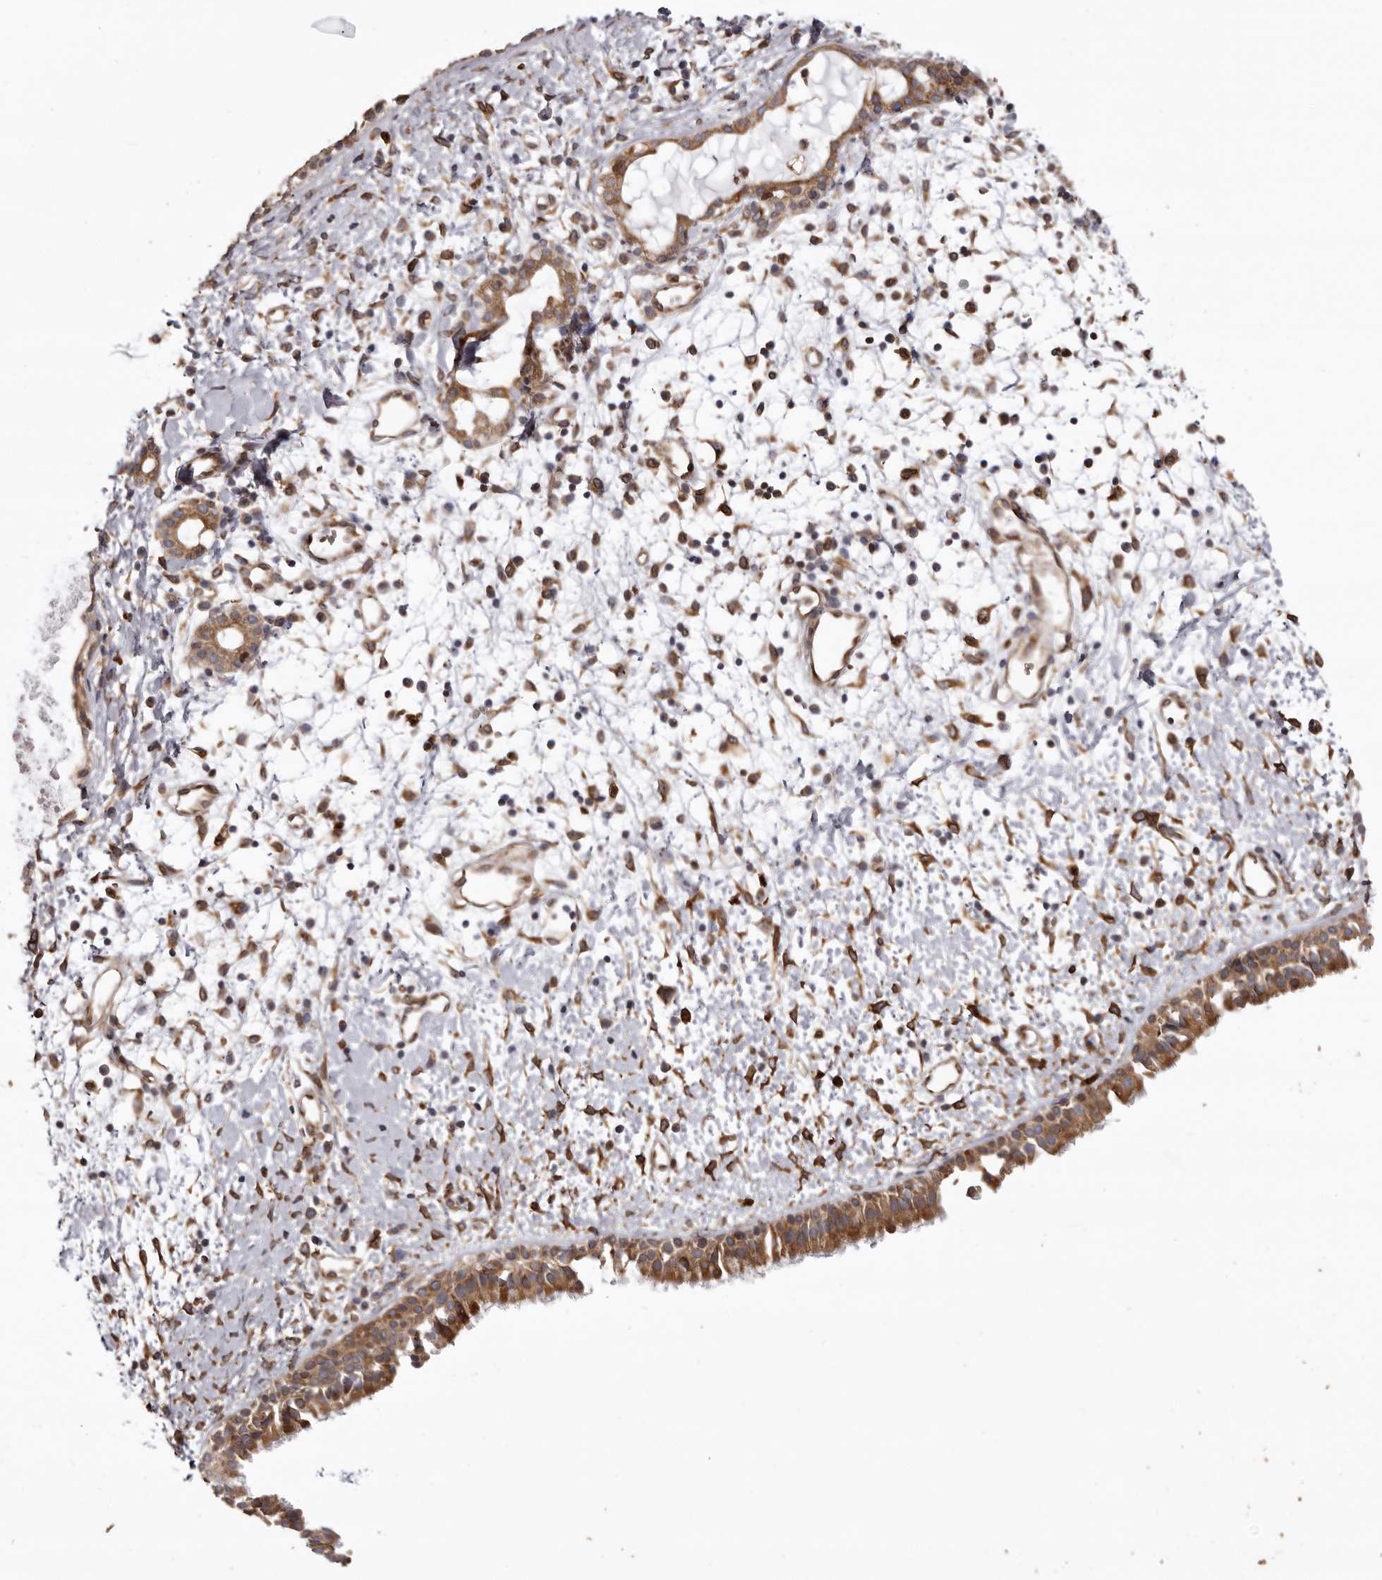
{"staining": {"intensity": "strong", "quantity": ">75%", "location": "cytoplasmic/membranous"}, "tissue": "nasopharynx", "cell_type": "Respiratory epithelial cells", "image_type": "normal", "snomed": [{"axis": "morphology", "description": "Normal tissue, NOS"}, {"axis": "topography", "description": "Nasopharynx"}], "caption": "Immunohistochemical staining of benign nasopharynx shows high levels of strong cytoplasmic/membranous expression in about >75% of respiratory epithelial cells. (DAB = brown stain, brightfield microscopy at high magnification).", "gene": "C4orf3", "patient": {"sex": "male", "age": 22}}